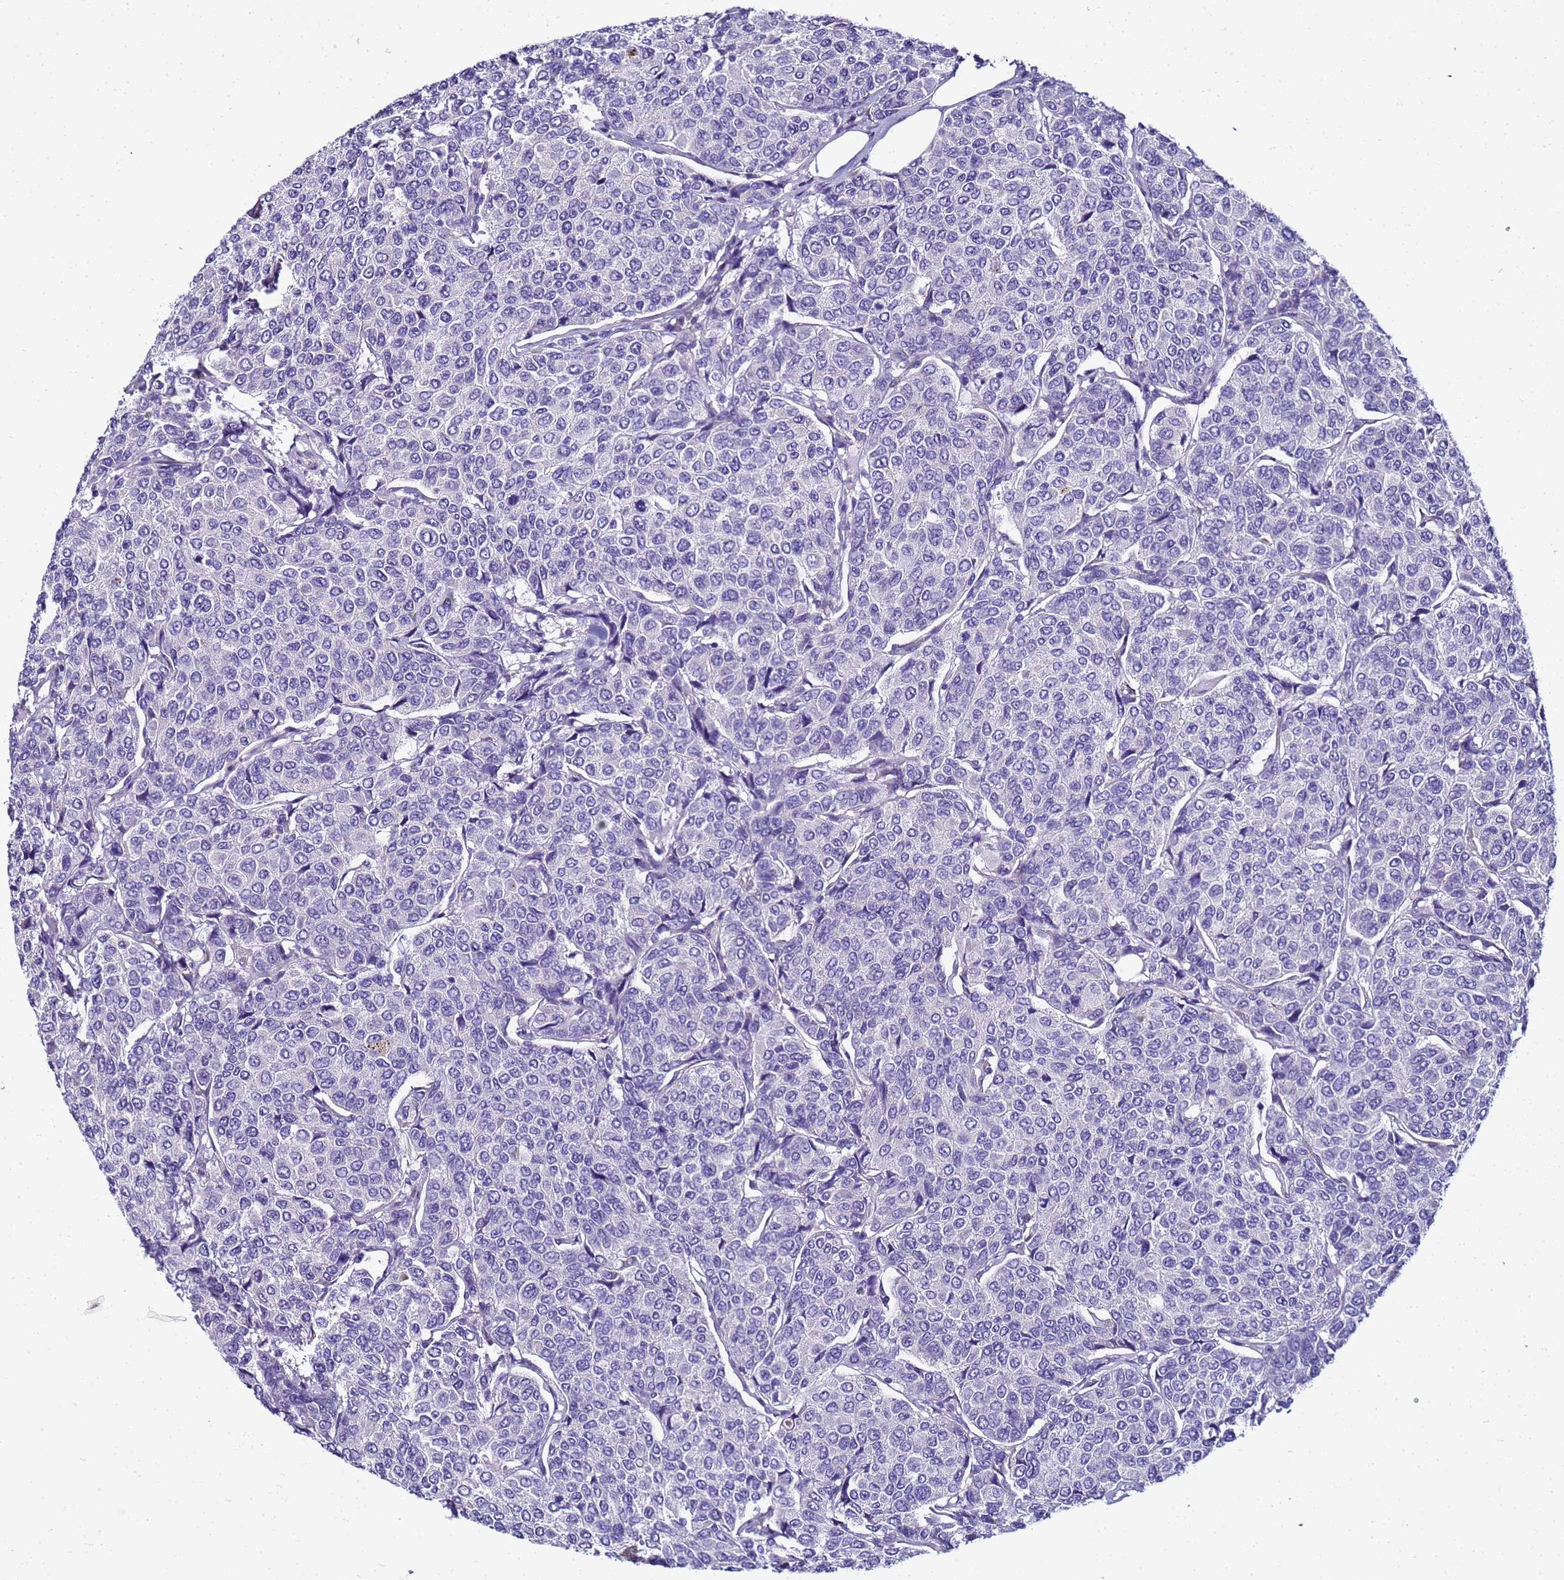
{"staining": {"intensity": "negative", "quantity": "none", "location": "none"}, "tissue": "breast cancer", "cell_type": "Tumor cells", "image_type": "cancer", "snomed": [{"axis": "morphology", "description": "Duct carcinoma"}, {"axis": "topography", "description": "Breast"}], "caption": "This micrograph is of invasive ductal carcinoma (breast) stained with IHC to label a protein in brown with the nuclei are counter-stained blue. There is no positivity in tumor cells.", "gene": "FAM166B", "patient": {"sex": "female", "age": 55}}